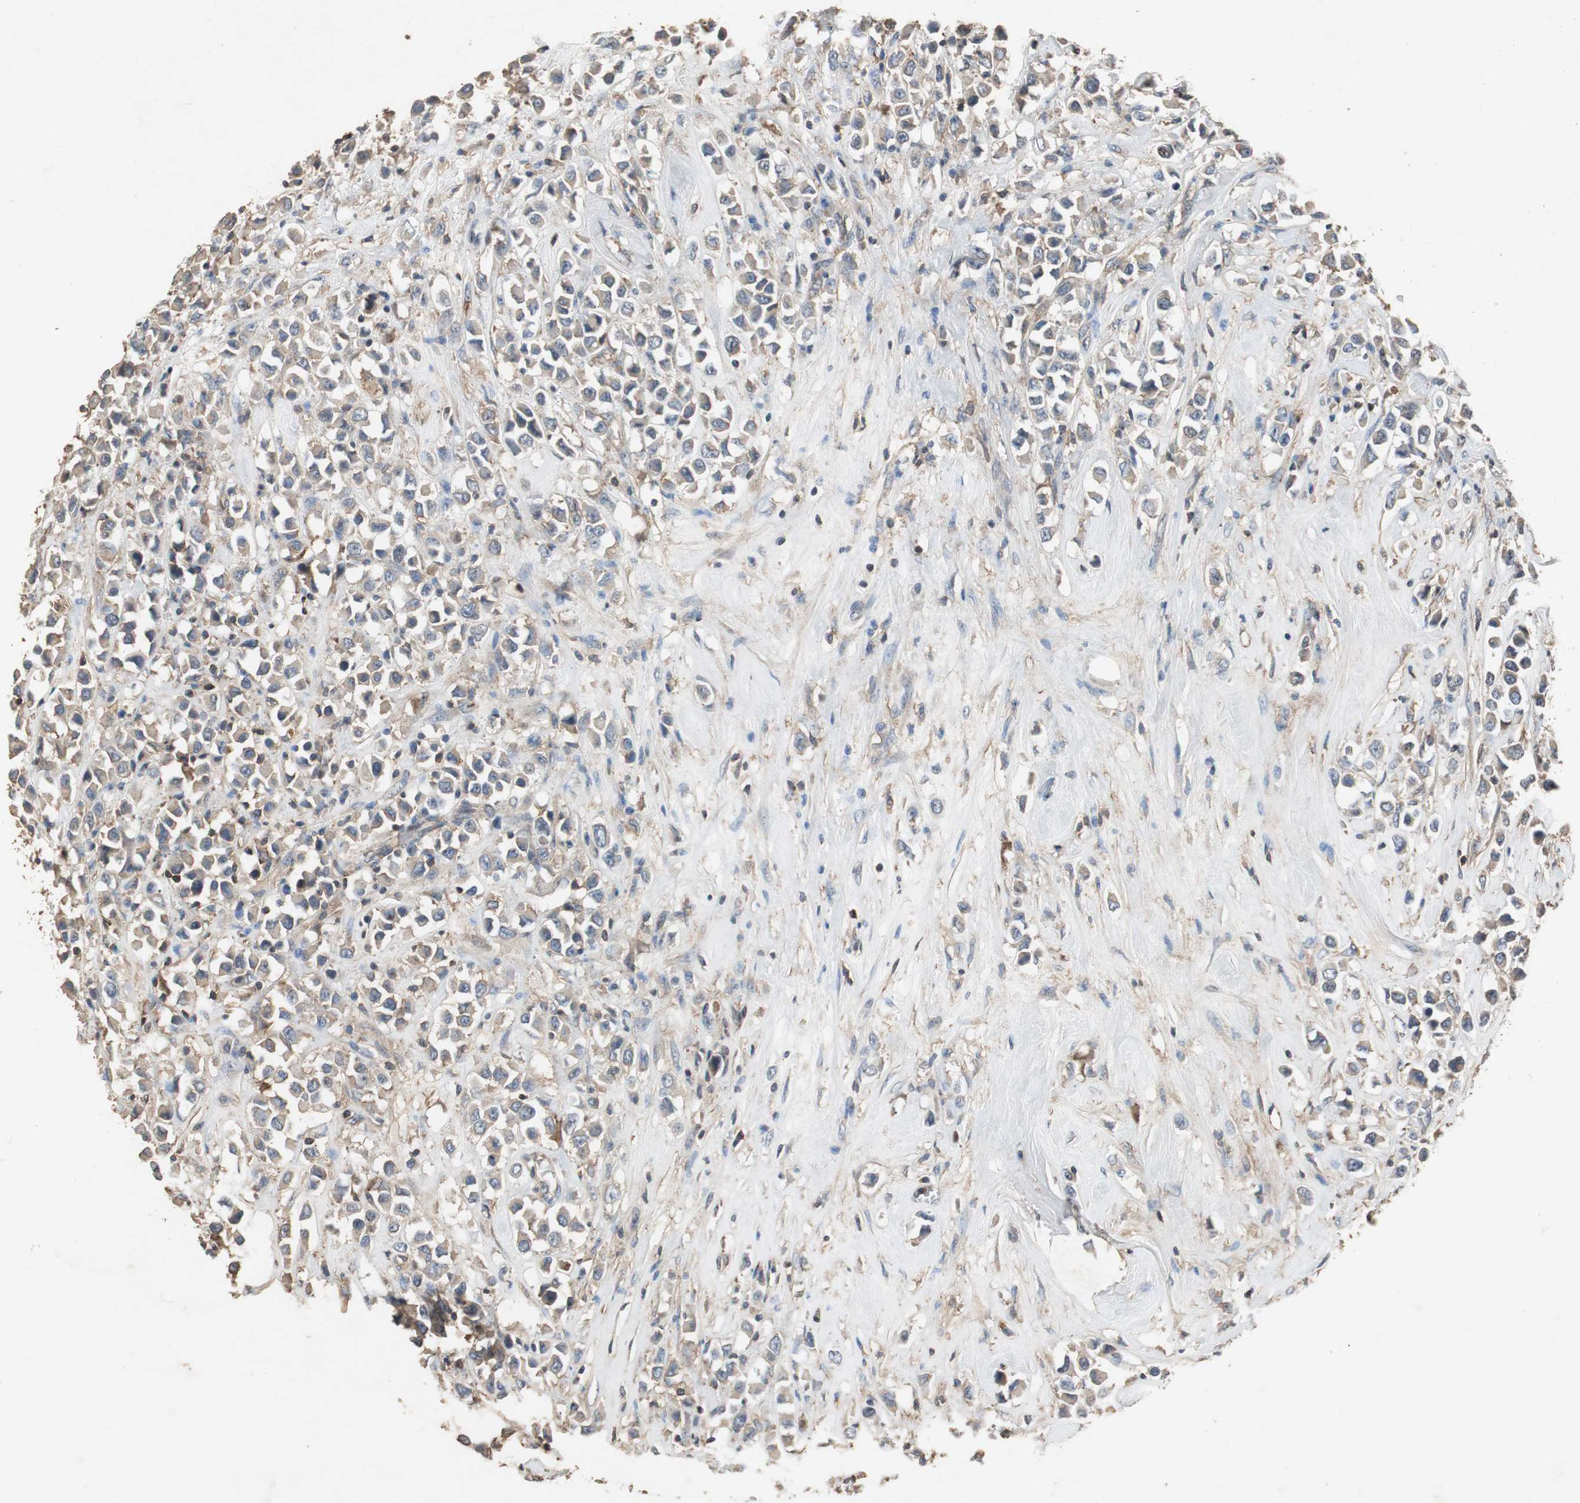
{"staining": {"intensity": "weak", "quantity": ">75%", "location": "cytoplasmic/membranous"}, "tissue": "breast cancer", "cell_type": "Tumor cells", "image_type": "cancer", "snomed": [{"axis": "morphology", "description": "Duct carcinoma"}, {"axis": "topography", "description": "Breast"}], "caption": "Immunohistochemistry (DAB) staining of human breast intraductal carcinoma exhibits weak cytoplasmic/membranous protein positivity in approximately >75% of tumor cells.", "gene": "TNFRSF14", "patient": {"sex": "female", "age": 61}}